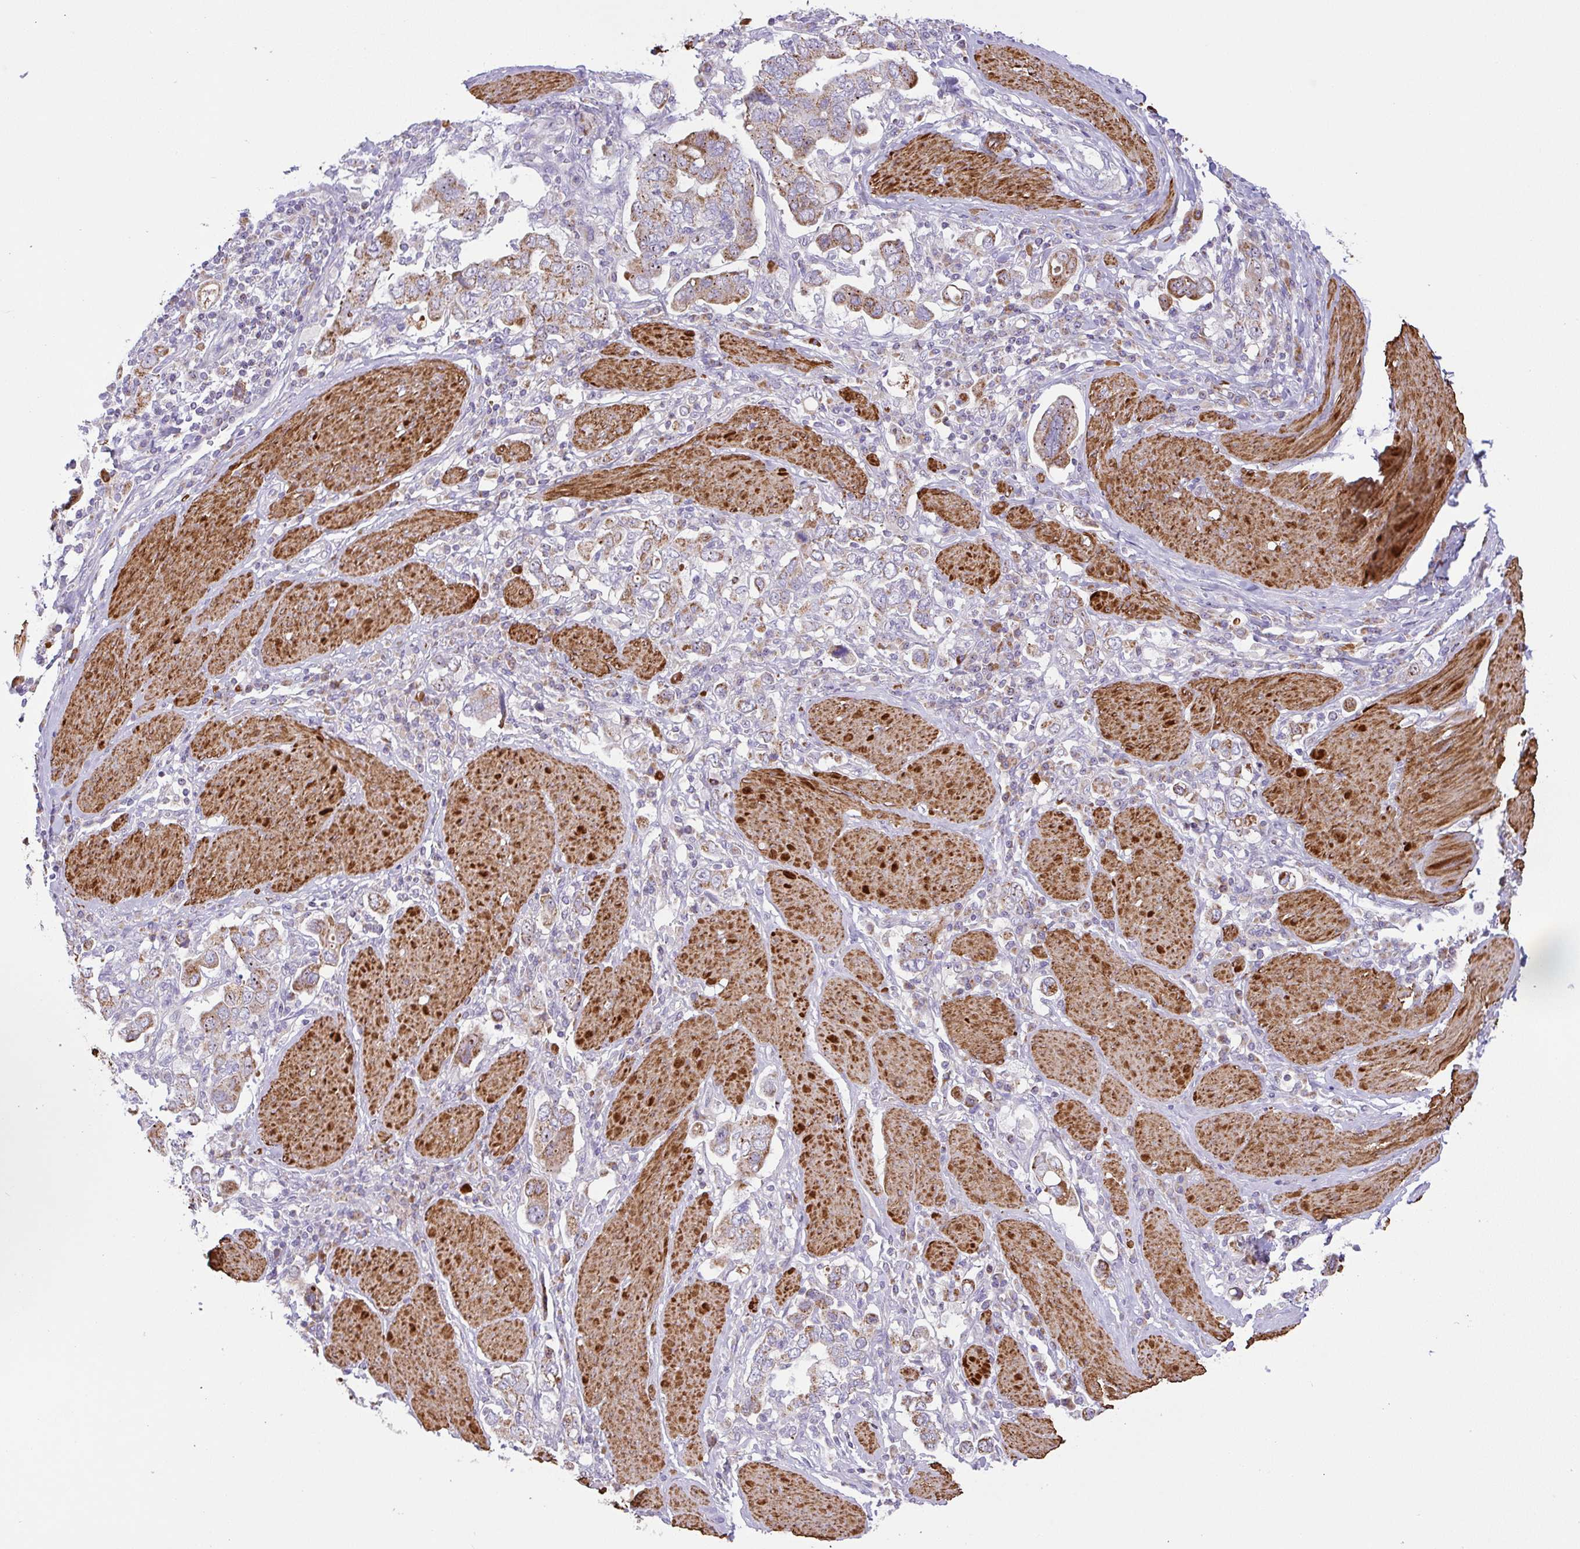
{"staining": {"intensity": "moderate", "quantity": ">75%", "location": "cytoplasmic/membranous"}, "tissue": "stomach cancer", "cell_type": "Tumor cells", "image_type": "cancer", "snomed": [{"axis": "morphology", "description": "Adenocarcinoma, NOS"}, {"axis": "topography", "description": "Stomach, upper"}], "caption": "Immunohistochemistry of stomach adenocarcinoma exhibits medium levels of moderate cytoplasmic/membranous staining in about >75% of tumor cells. (Brightfield microscopy of DAB IHC at high magnification).", "gene": "CHDH", "patient": {"sex": "male", "age": 62}}